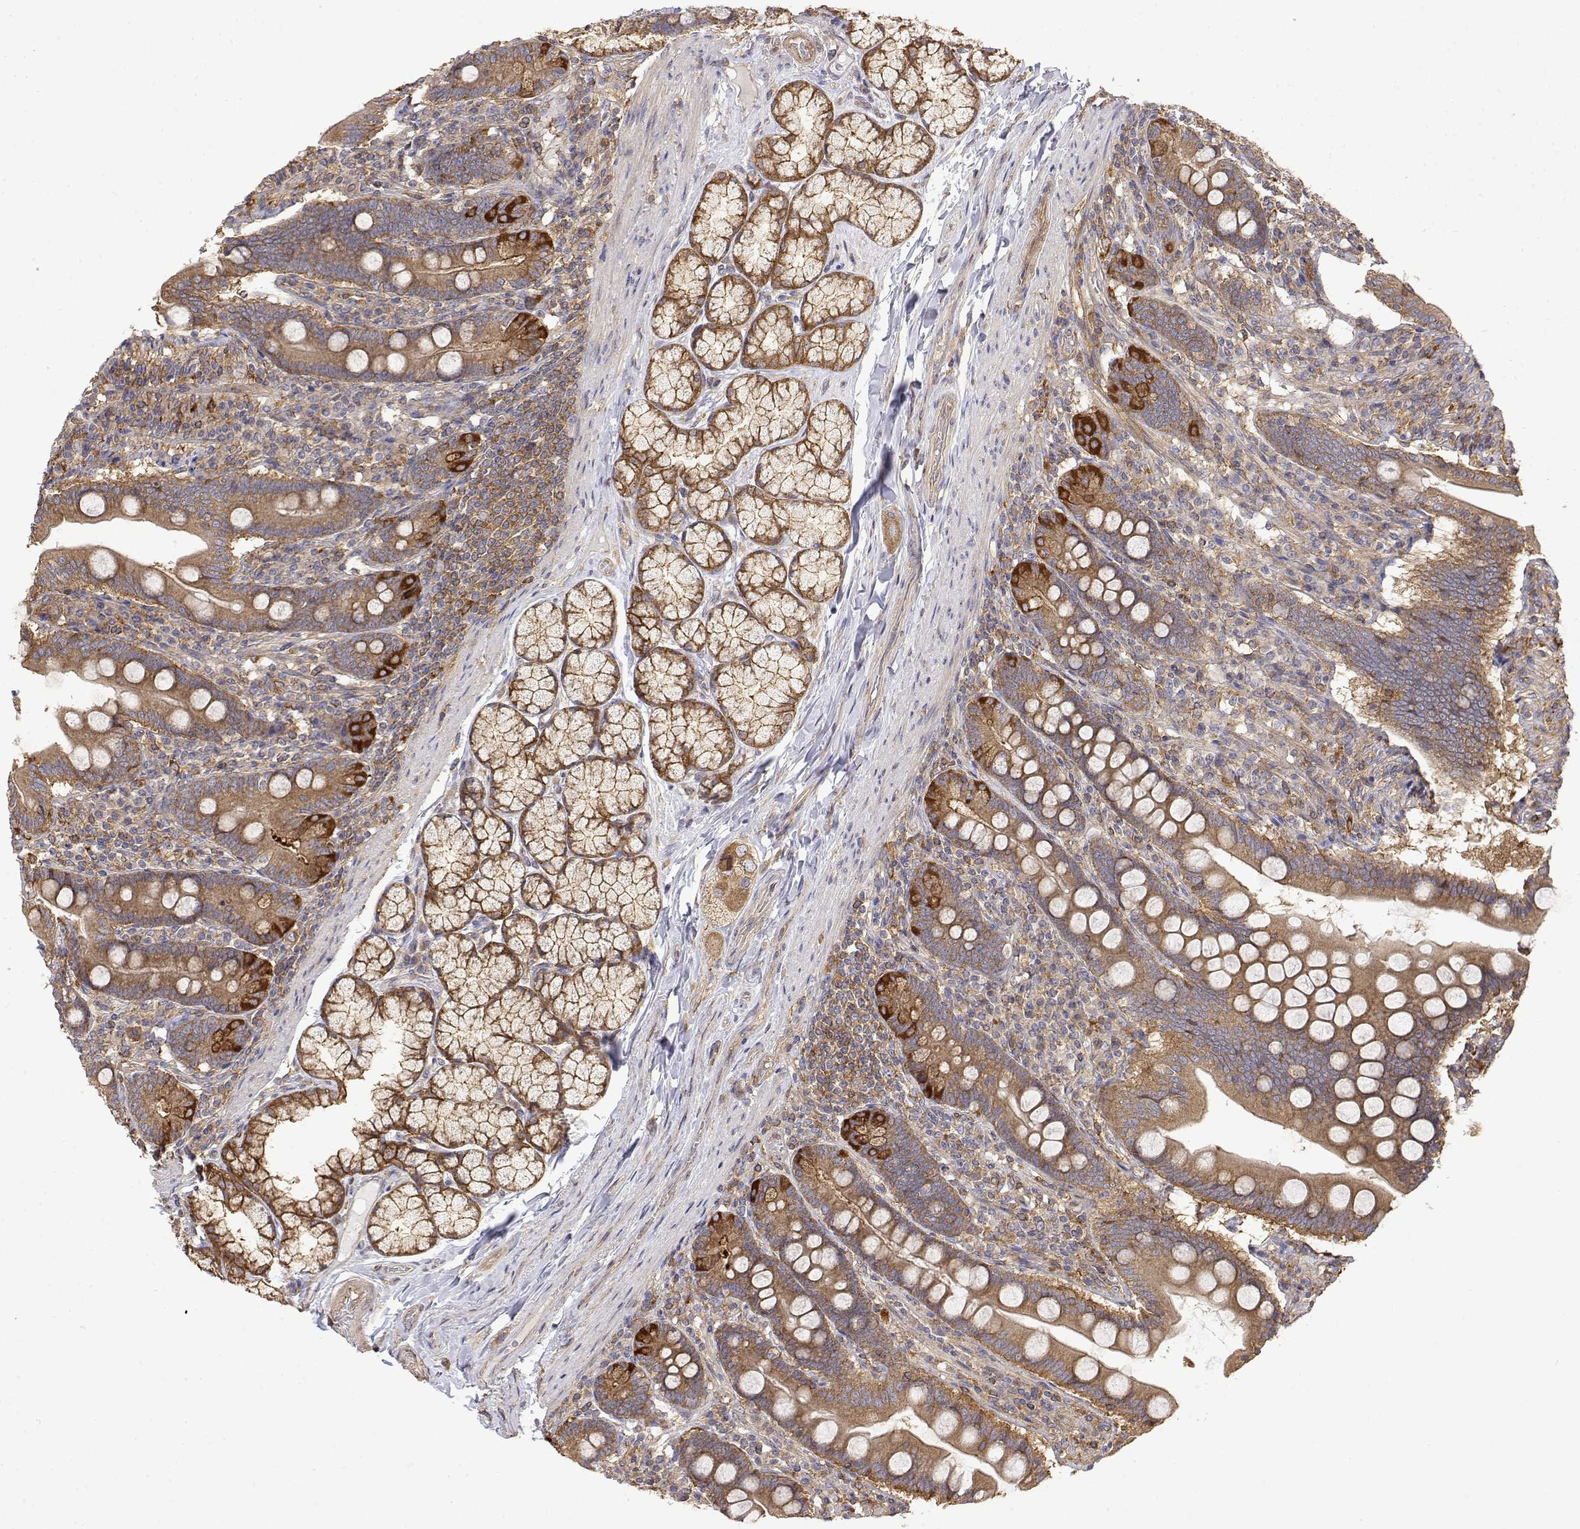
{"staining": {"intensity": "strong", "quantity": "25%-75%", "location": "cytoplasmic/membranous"}, "tissue": "duodenum", "cell_type": "Glandular cells", "image_type": "normal", "snomed": [{"axis": "morphology", "description": "Normal tissue, NOS"}, {"axis": "topography", "description": "Duodenum"}], "caption": "High-power microscopy captured an IHC histopathology image of unremarkable duodenum, revealing strong cytoplasmic/membranous expression in about 25%-75% of glandular cells.", "gene": "PACSIN2", "patient": {"sex": "female", "age": 67}}